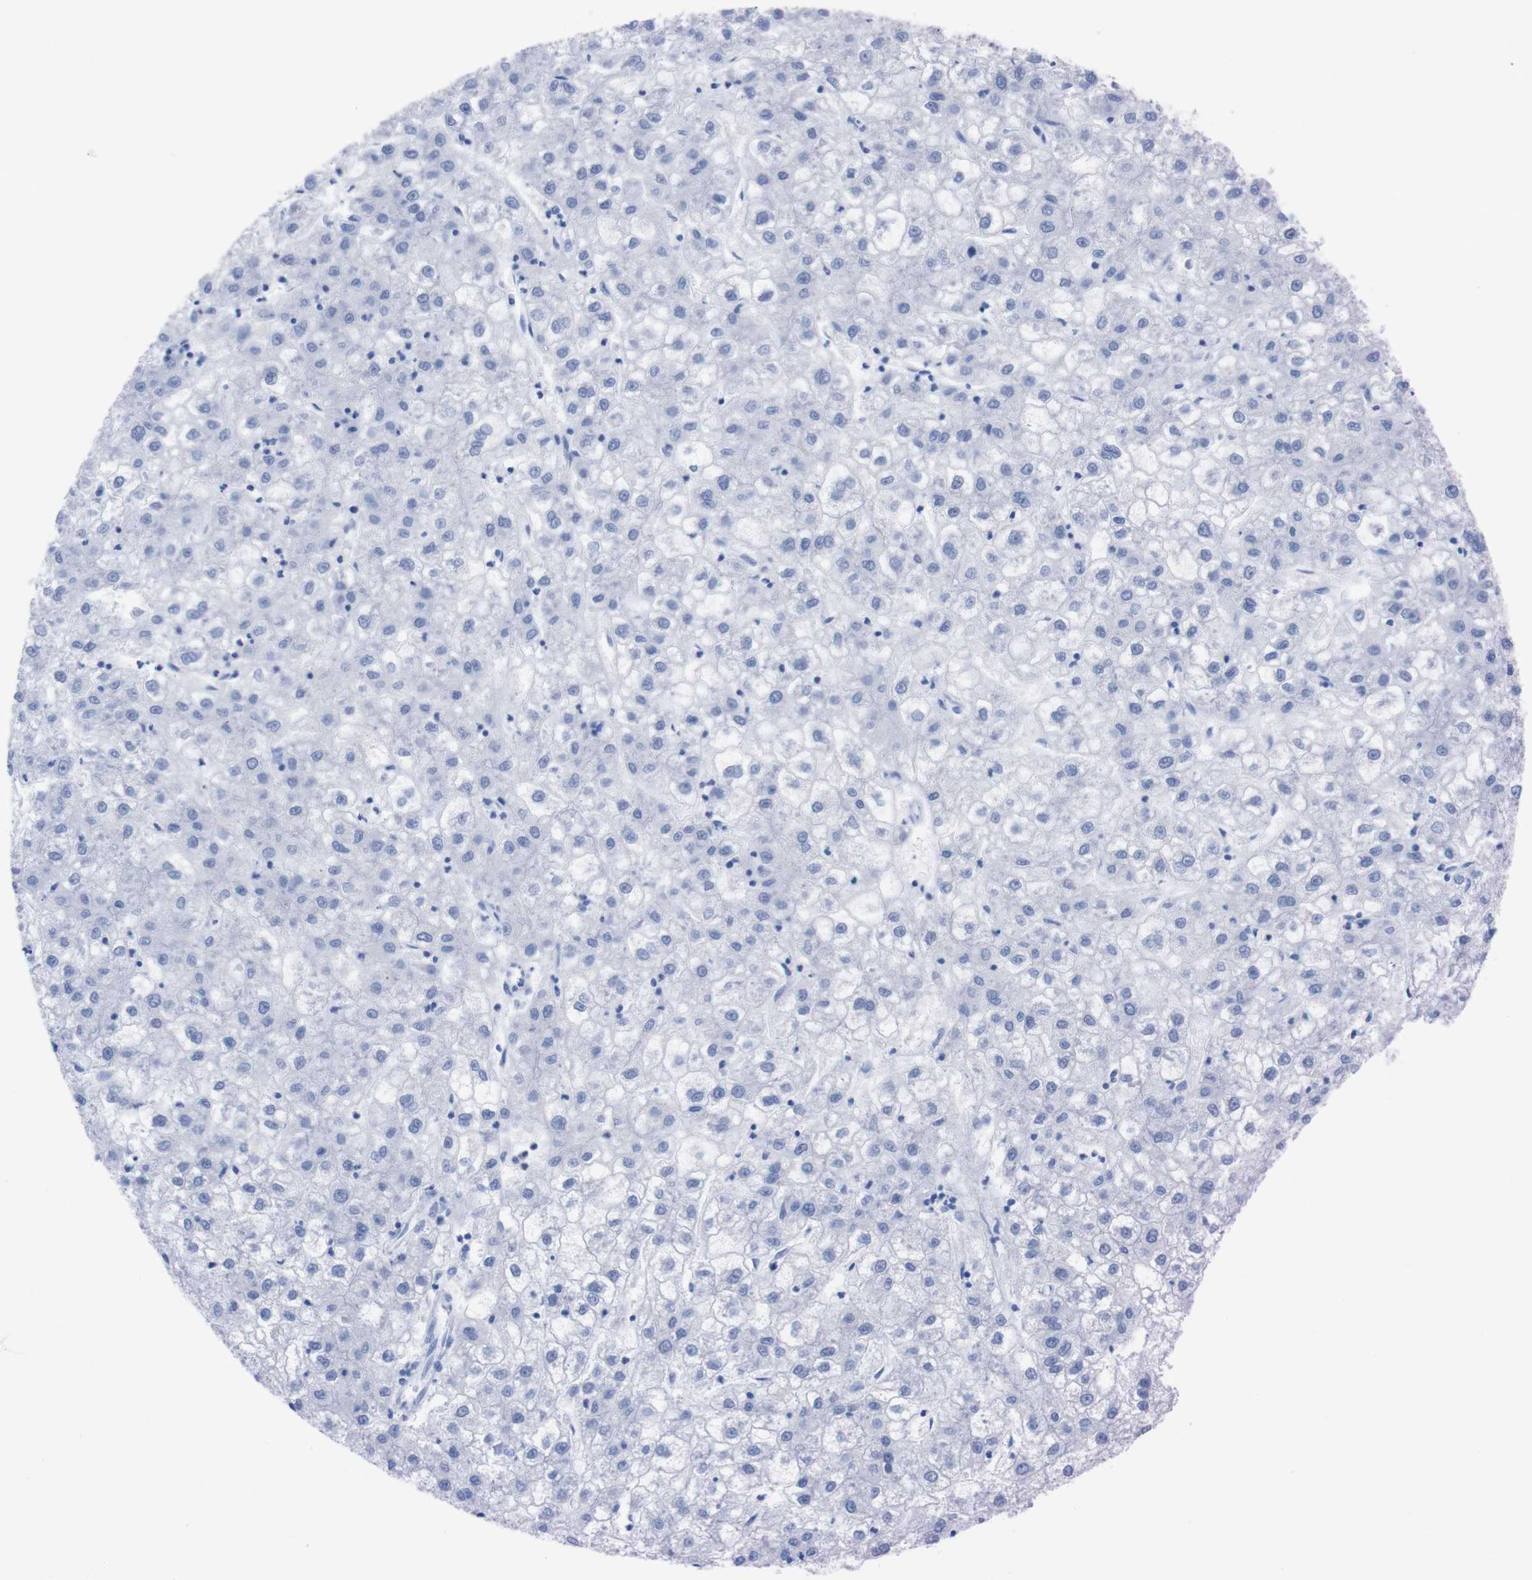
{"staining": {"intensity": "negative", "quantity": "none", "location": "none"}, "tissue": "liver cancer", "cell_type": "Tumor cells", "image_type": "cancer", "snomed": [{"axis": "morphology", "description": "Carcinoma, Hepatocellular, NOS"}, {"axis": "topography", "description": "Liver"}], "caption": "Tumor cells show no significant staining in liver cancer. The staining was performed using DAB (3,3'-diaminobenzidine) to visualize the protein expression in brown, while the nuclei were stained in blue with hematoxylin (Magnification: 20x).", "gene": "P2RY12", "patient": {"sex": "male", "age": 72}}